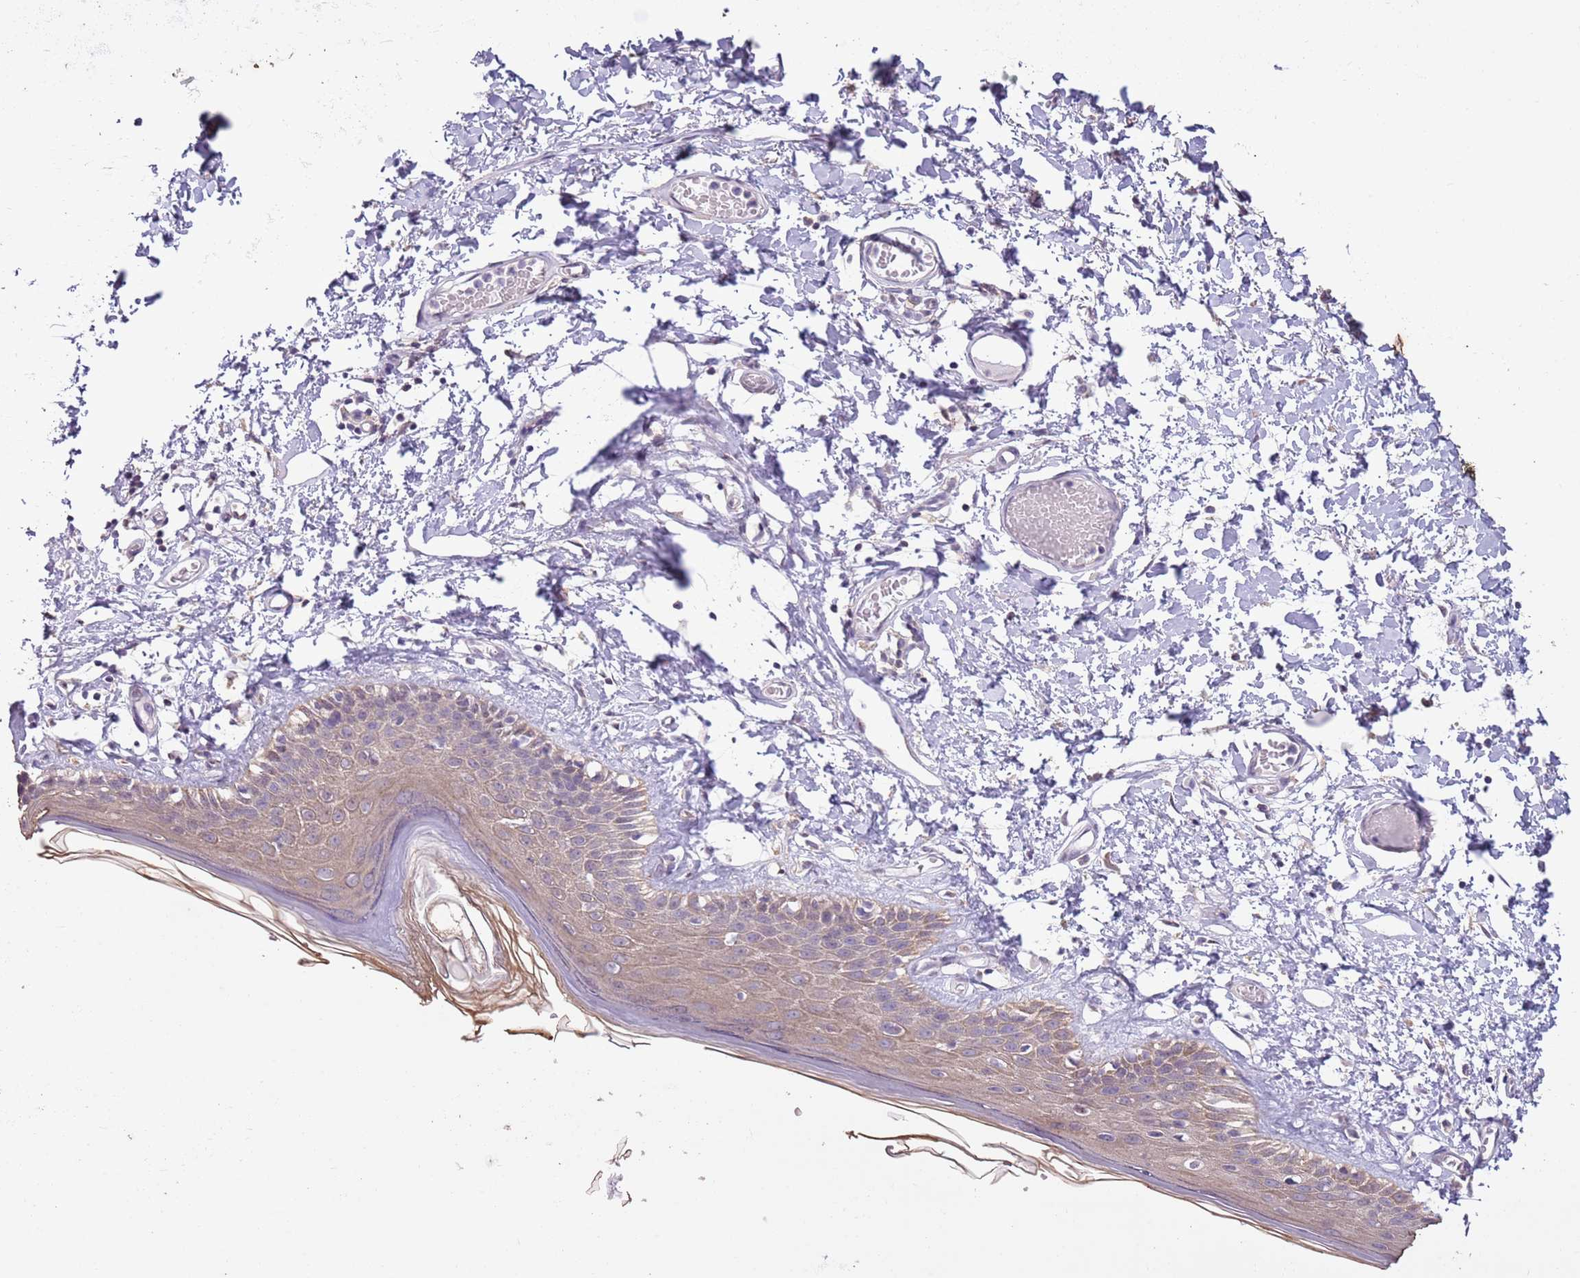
{"staining": {"intensity": "moderate", "quantity": ">75%", "location": "cytoplasmic/membranous"}, "tissue": "skin", "cell_type": "Epidermal cells", "image_type": "normal", "snomed": [{"axis": "morphology", "description": "Normal tissue, NOS"}, {"axis": "topography", "description": "Adipose tissue"}, {"axis": "topography", "description": "Vascular tissue"}, {"axis": "topography", "description": "Vulva"}, {"axis": "topography", "description": "Peripheral nerve tissue"}], "caption": "Immunohistochemistry (IHC) staining of benign skin, which displays medium levels of moderate cytoplasmic/membranous staining in approximately >75% of epidermal cells indicating moderate cytoplasmic/membranous protein staining. The staining was performed using DAB (3,3'-diaminobenzidine) (brown) for protein detection and nuclei were counterstained in hematoxylin (blue).", "gene": "CAPN9", "patient": {"sex": "female", "age": 86}}